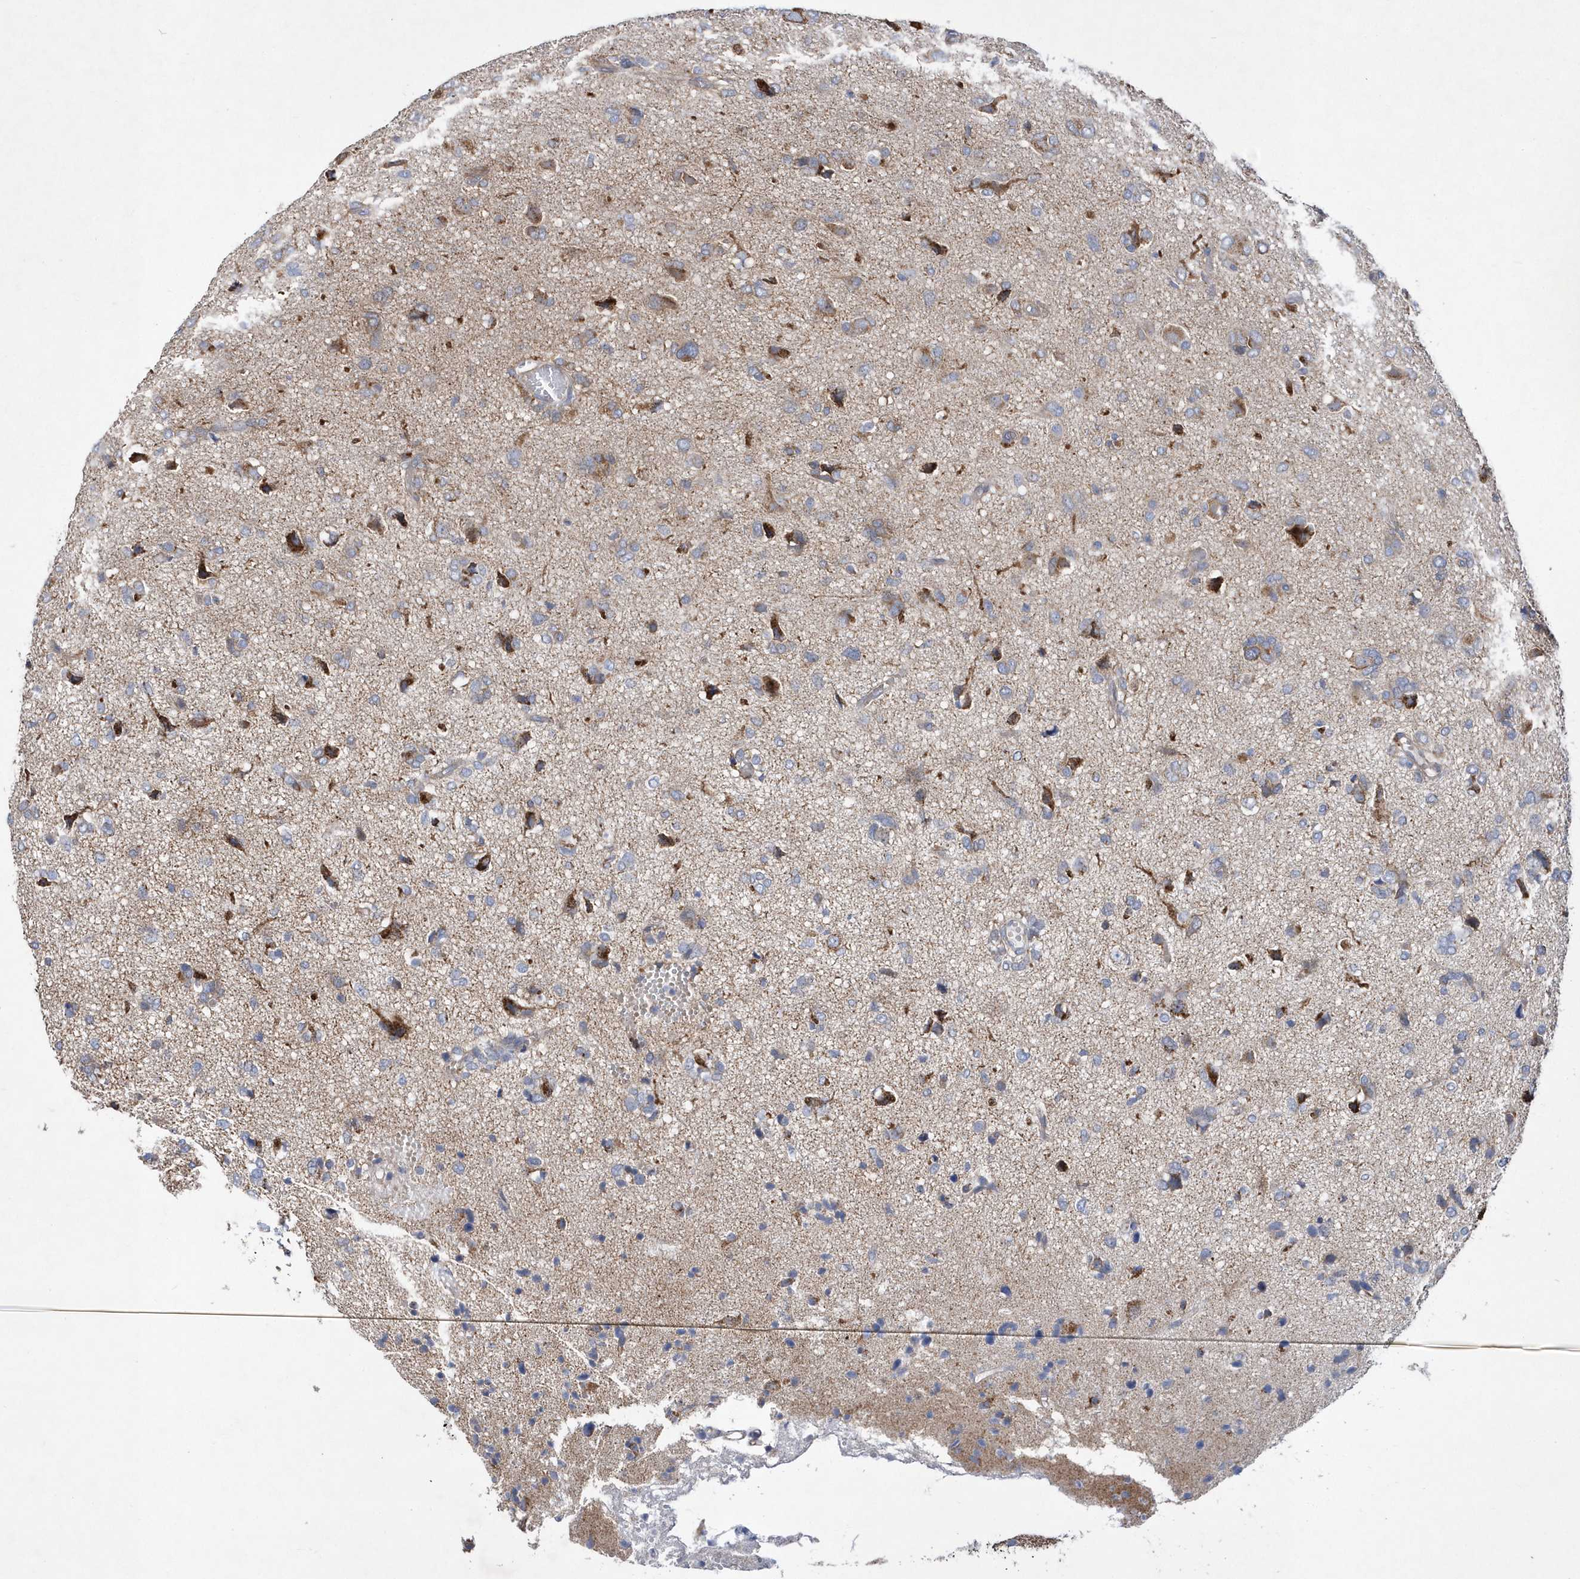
{"staining": {"intensity": "moderate", "quantity": "25%-75%", "location": "cytoplasmic/membranous"}, "tissue": "glioma", "cell_type": "Tumor cells", "image_type": "cancer", "snomed": [{"axis": "morphology", "description": "Glioma, malignant, High grade"}, {"axis": "topography", "description": "Brain"}], "caption": "Glioma stained for a protein exhibits moderate cytoplasmic/membranous positivity in tumor cells. Using DAB (3,3'-diaminobenzidine) (brown) and hematoxylin (blue) stains, captured at high magnification using brightfield microscopy.", "gene": "JKAMP", "patient": {"sex": "female", "age": 59}}